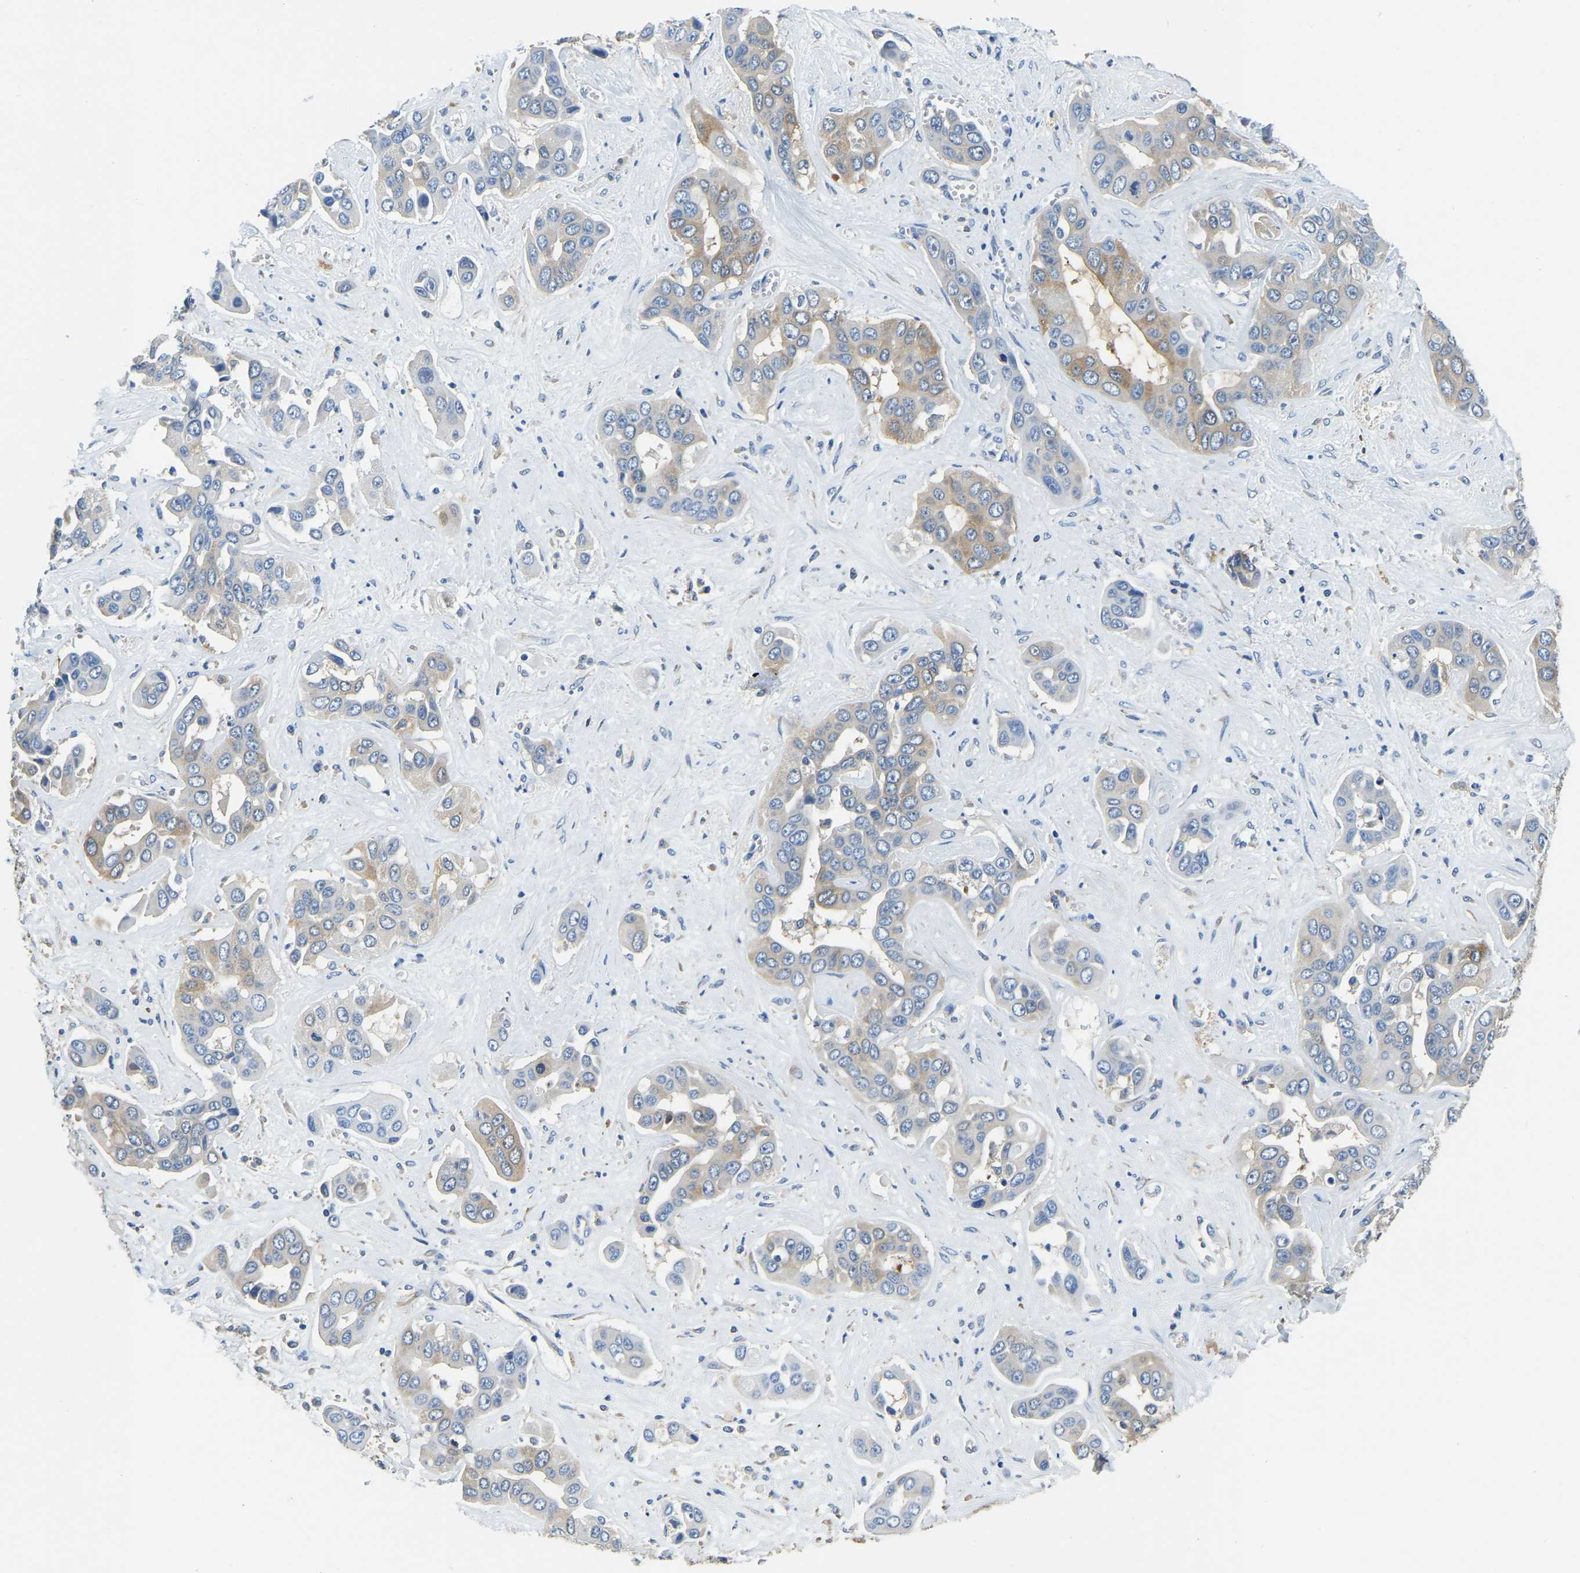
{"staining": {"intensity": "moderate", "quantity": "<25%", "location": "cytoplasmic/membranous"}, "tissue": "liver cancer", "cell_type": "Tumor cells", "image_type": "cancer", "snomed": [{"axis": "morphology", "description": "Cholangiocarcinoma"}, {"axis": "topography", "description": "Liver"}], "caption": "Immunohistochemical staining of human cholangiocarcinoma (liver) shows low levels of moderate cytoplasmic/membranous positivity in about <25% of tumor cells.", "gene": "ZDHHC13", "patient": {"sex": "female", "age": 52}}